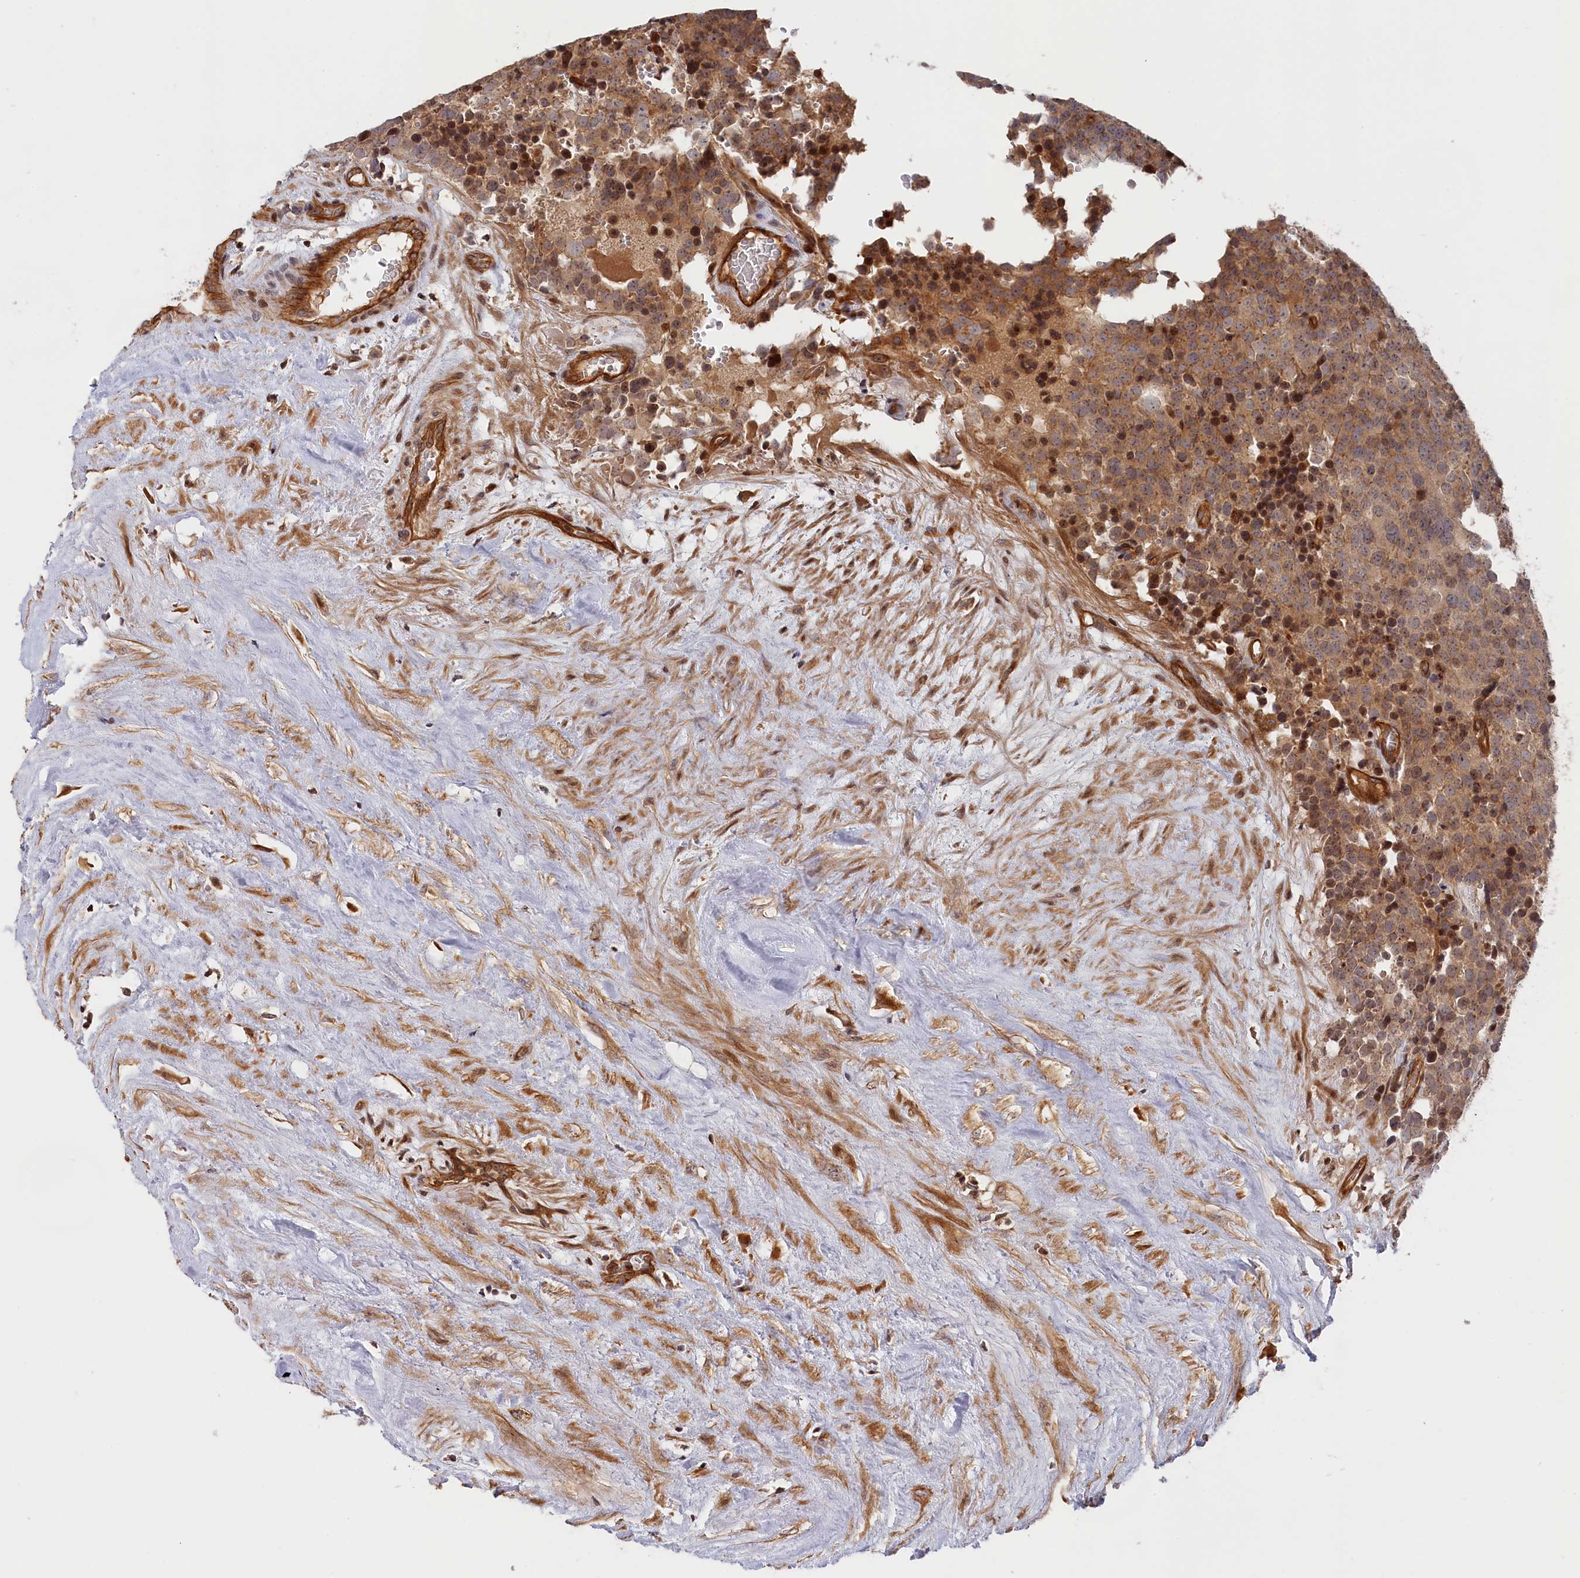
{"staining": {"intensity": "moderate", "quantity": ">75%", "location": "cytoplasmic/membranous,nuclear"}, "tissue": "testis cancer", "cell_type": "Tumor cells", "image_type": "cancer", "snomed": [{"axis": "morphology", "description": "Seminoma, NOS"}, {"axis": "topography", "description": "Testis"}], "caption": "Immunohistochemistry (IHC) of human seminoma (testis) exhibits medium levels of moderate cytoplasmic/membranous and nuclear positivity in approximately >75% of tumor cells. (IHC, brightfield microscopy, high magnification).", "gene": "CEP44", "patient": {"sex": "male", "age": 71}}